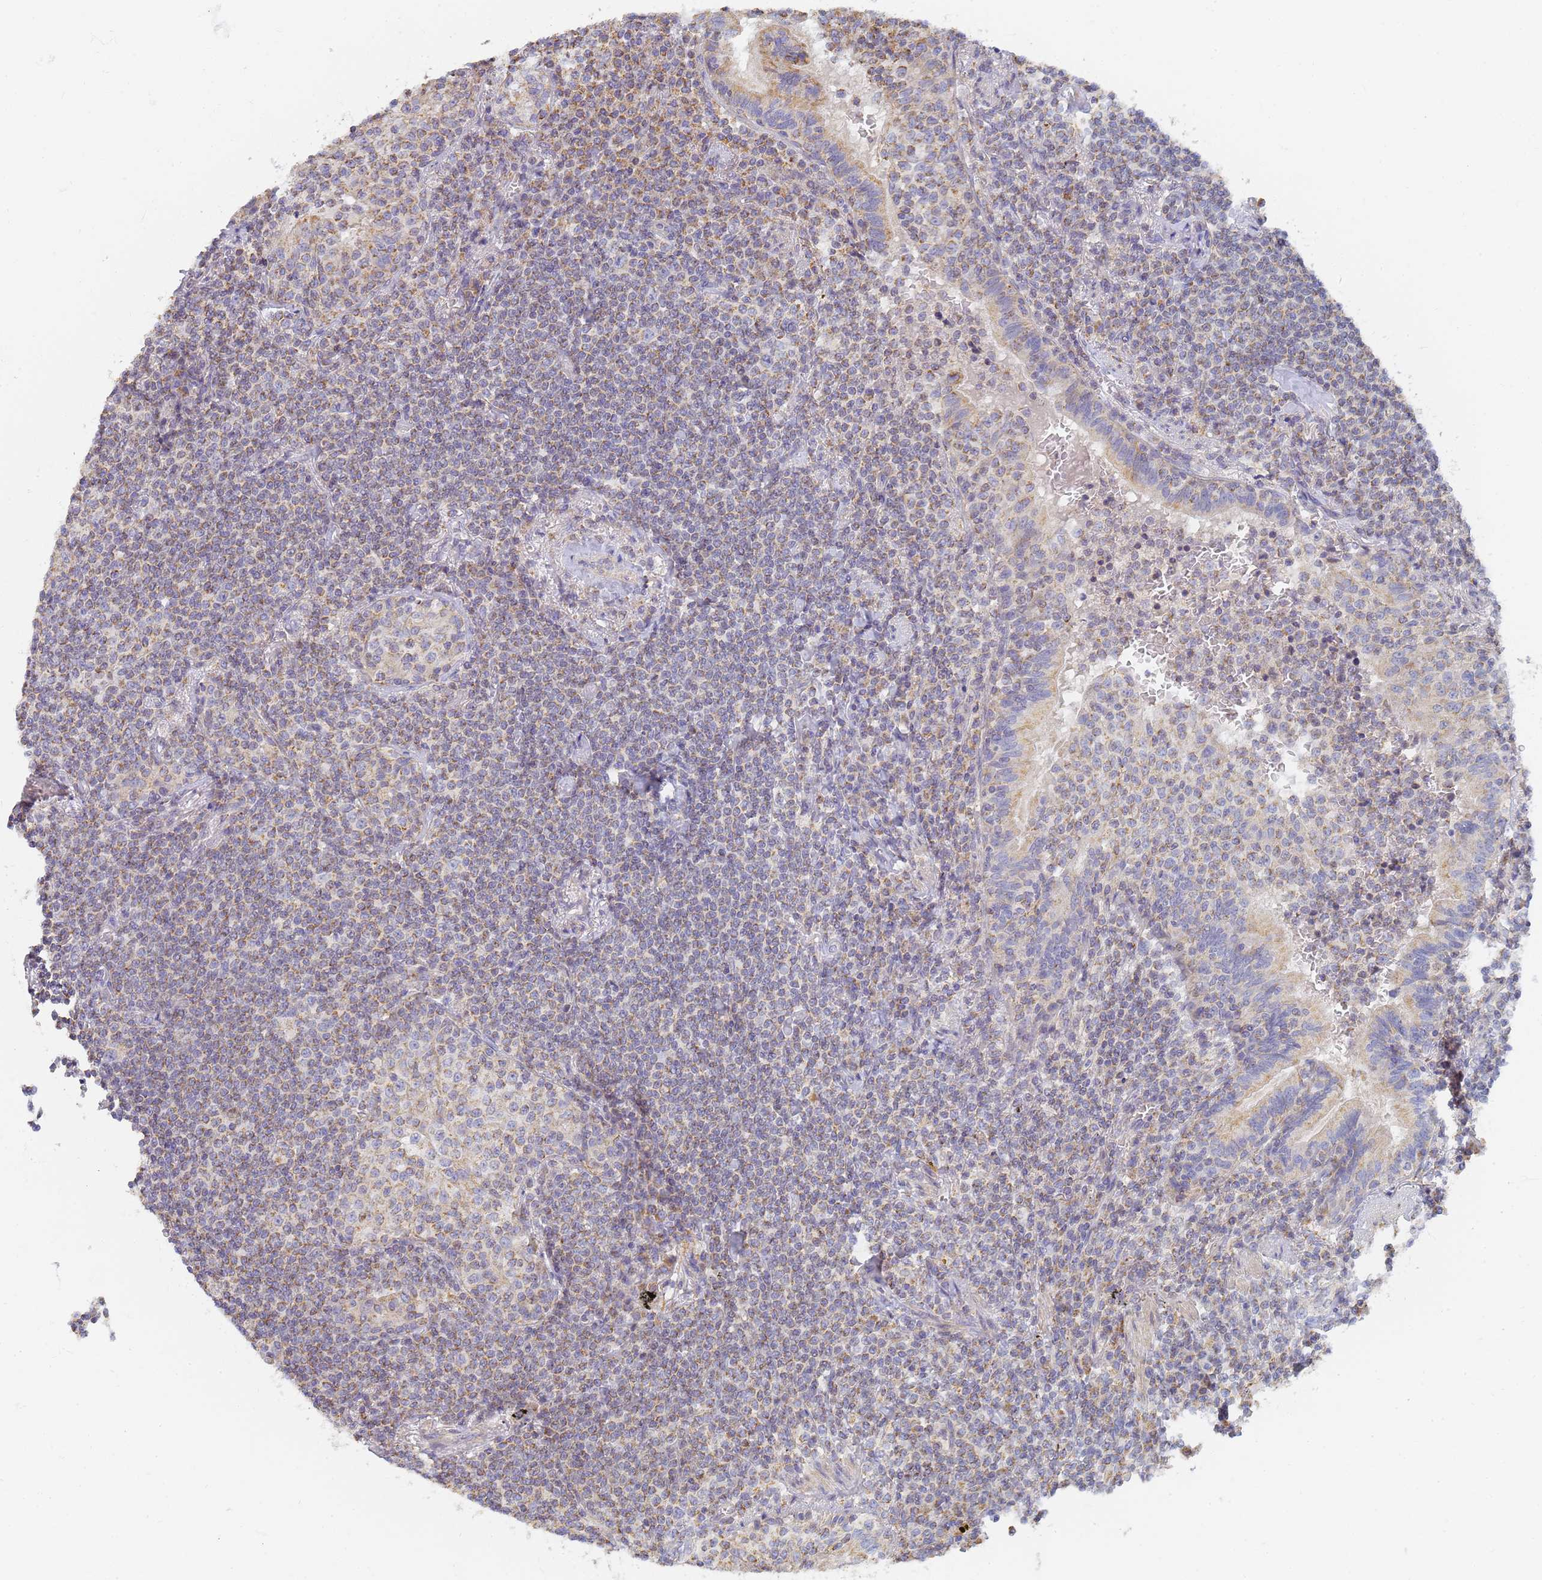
{"staining": {"intensity": "moderate", "quantity": "25%-75%", "location": "cytoplasmic/membranous"}, "tissue": "lymphoma", "cell_type": "Tumor cells", "image_type": "cancer", "snomed": [{"axis": "morphology", "description": "Malignant lymphoma, non-Hodgkin's type, Low grade"}, {"axis": "topography", "description": "Lung"}], "caption": "Moderate cytoplasmic/membranous staining for a protein is seen in approximately 25%-75% of tumor cells of lymphoma using immunohistochemistry.", "gene": "UTP23", "patient": {"sex": "female", "age": 71}}